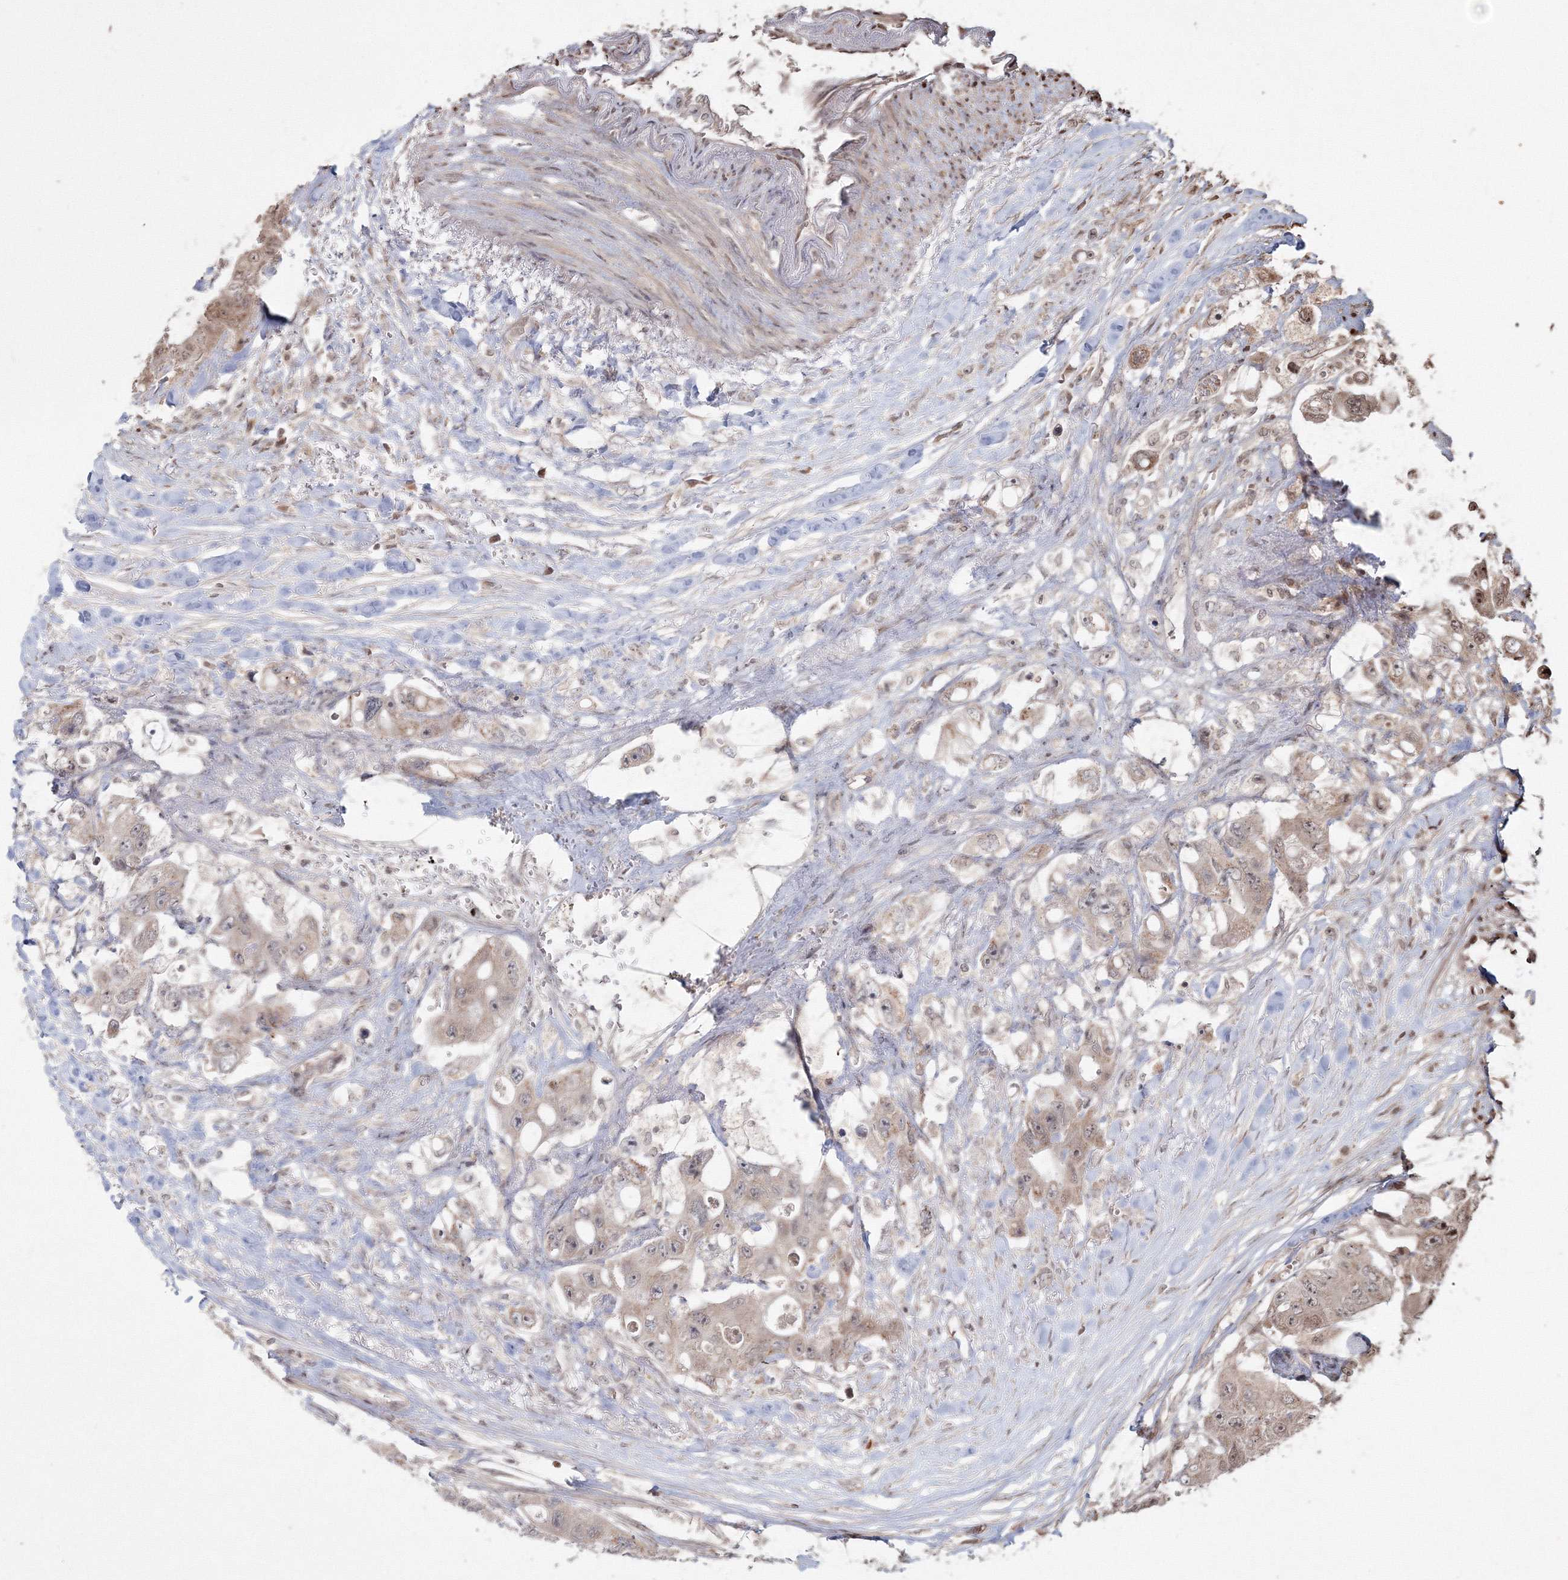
{"staining": {"intensity": "weak", "quantity": "25%-75%", "location": "cytoplasmic/membranous,nuclear"}, "tissue": "colorectal cancer", "cell_type": "Tumor cells", "image_type": "cancer", "snomed": [{"axis": "morphology", "description": "Adenocarcinoma, NOS"}, {"axis": "topography", "description": "Colon"}], "caption": "Human colorectal adenocarcinoma stained with a protein marker displays weak staining in tumor cells.", "gene": "PEX13", "patient": {"sex": "female", "age": 46}}